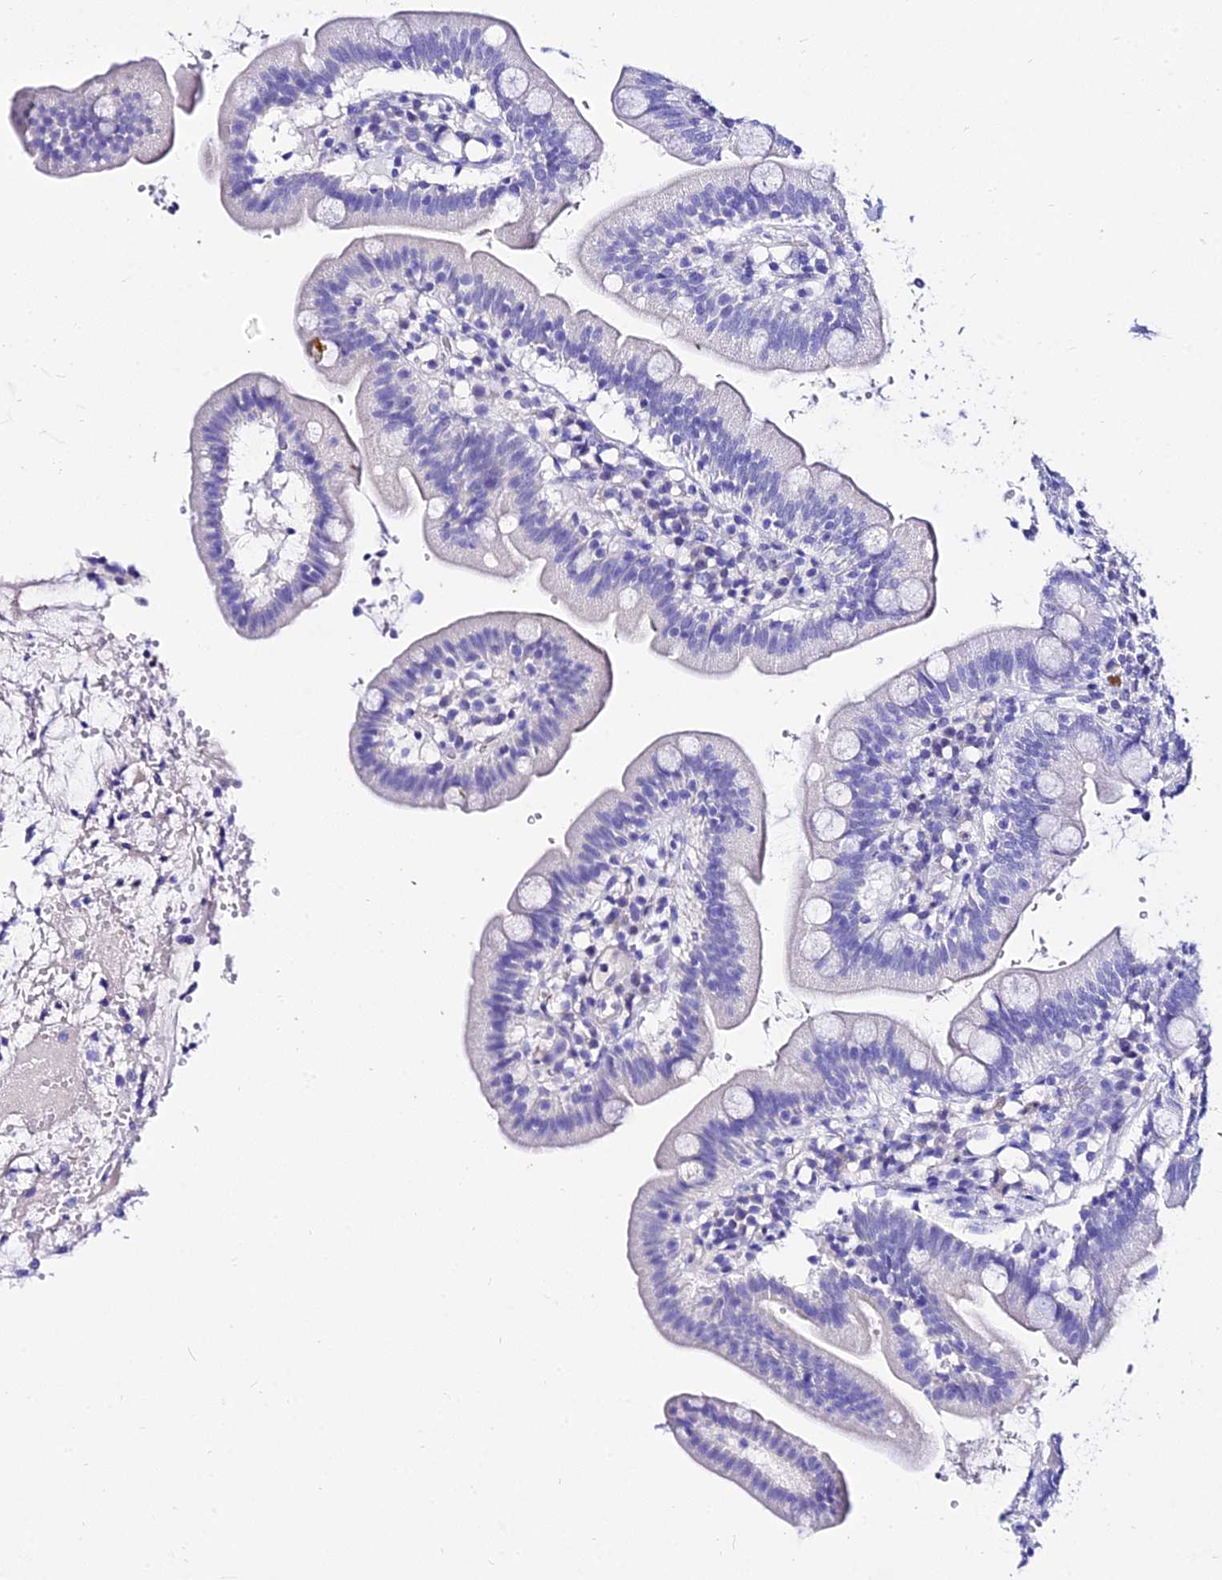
{"staining": {"intensity": "negative", "quantity": "none", "location": "none"}, "tissue": "duodenum", "cell_type": "Glandular cells", "image_type": "normal", "snomed": [{"axis": "morphology", "description": "Normal tissue, NOS"}, {"axis": "topography", "description": "Duodenum"}], "caption": "A photomicrograph of duodenum stained for a protein exhibits no brown staining in glandular cells. (DAB IHC, high magnification).", "gene": "DEFB106A", "patient": {"sex": "female", "age": 67}}